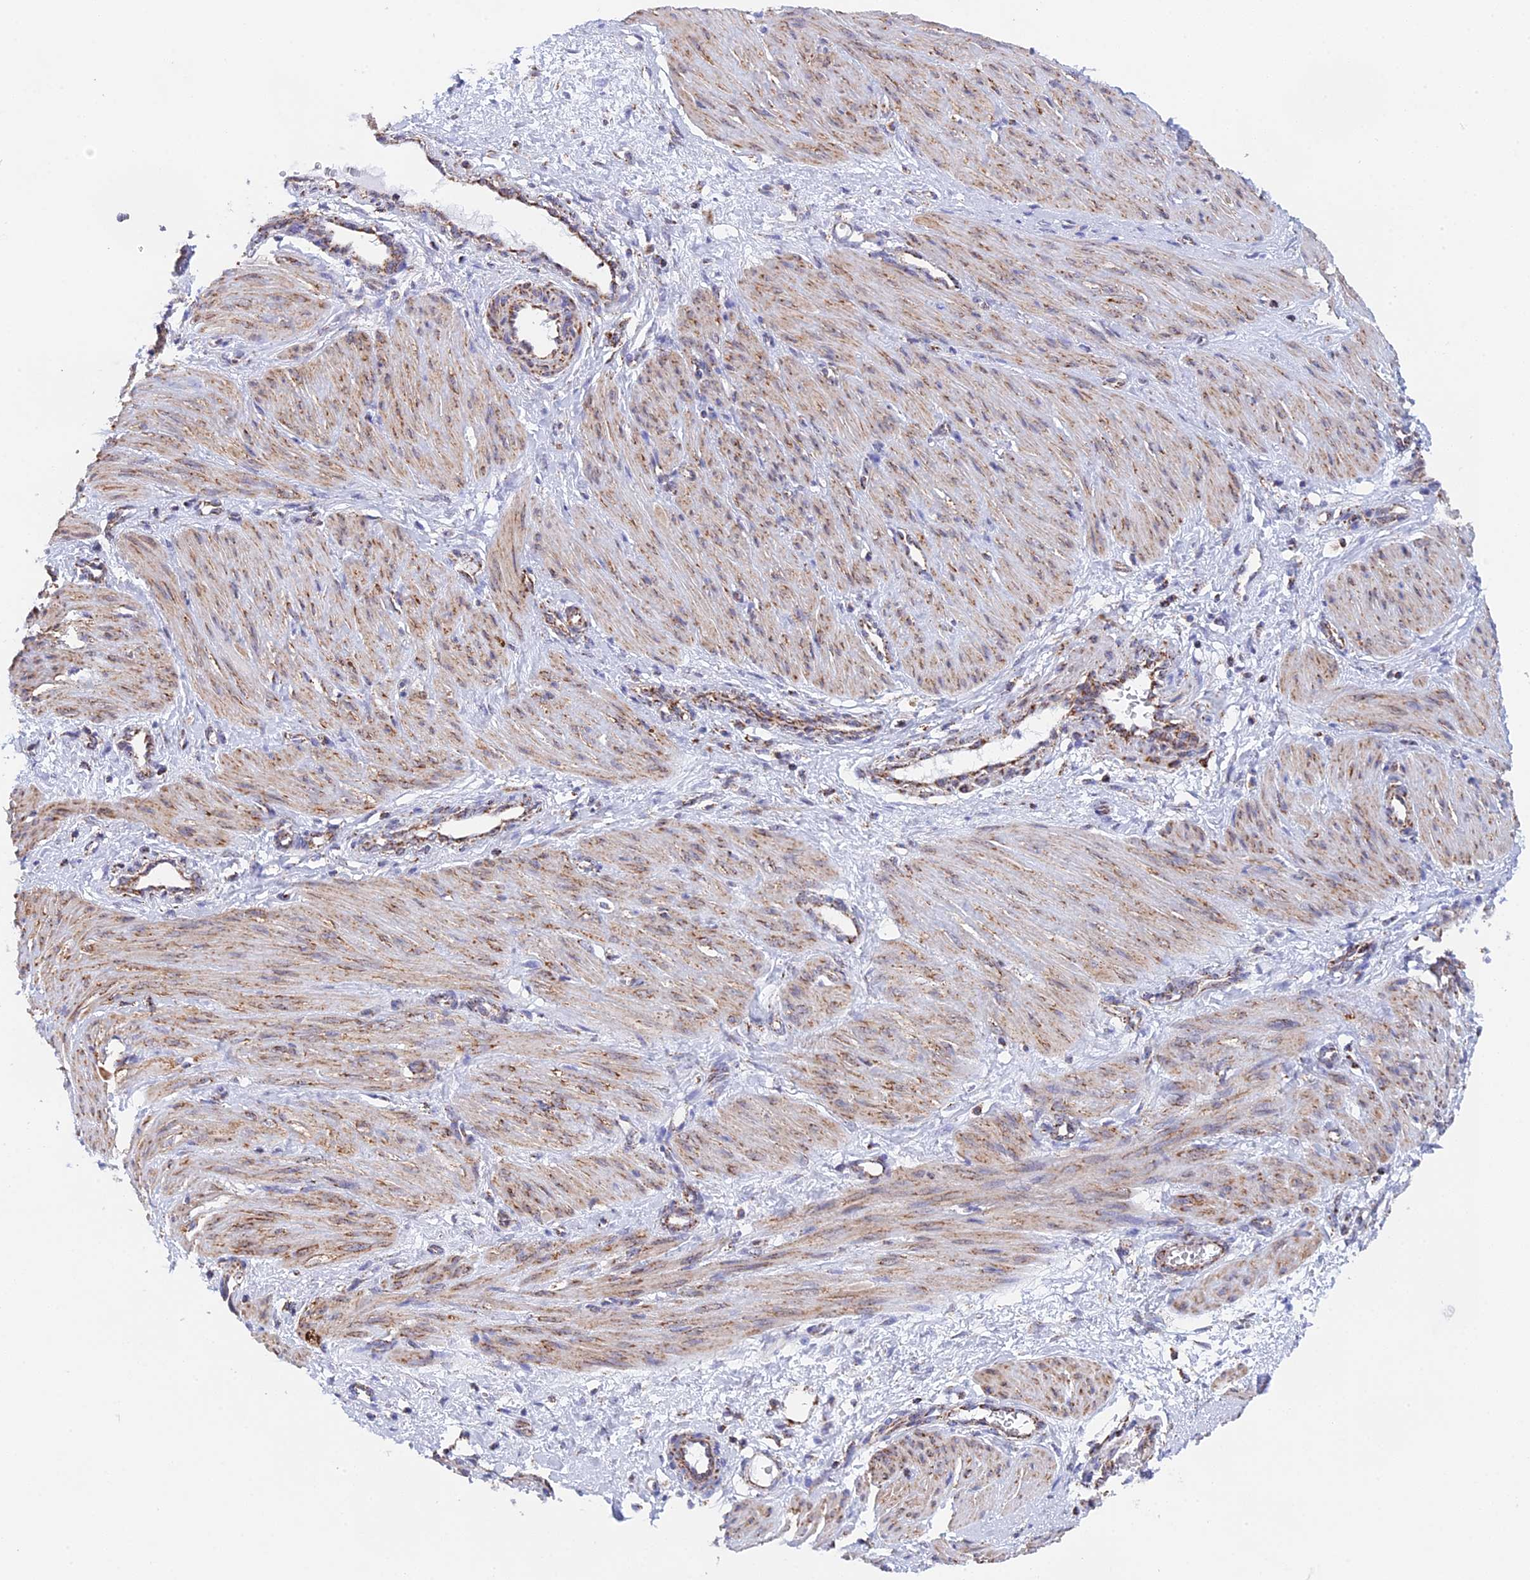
{"staining": {"intensity": "moderate", "quantity": ">75%", "location": "cytoplasmic/membranous"}, "tissue": "smooth muscle", "cell_type": "Smooth muscle cells", "image_type": "normal", "snomed": [{"axis": "morphology", "description": "Normal tissue, NOS"}, {"axis": "topography", "description": "Endometrium"}], "caption": "Human smooth muscle stained for a protein (brown) exhibits moderate cytoplasmic/membranous positive expression in about >75% of smooth muscle cells.", "gene": "CDC16", "patient": {"sex": "female", "age": 33}}